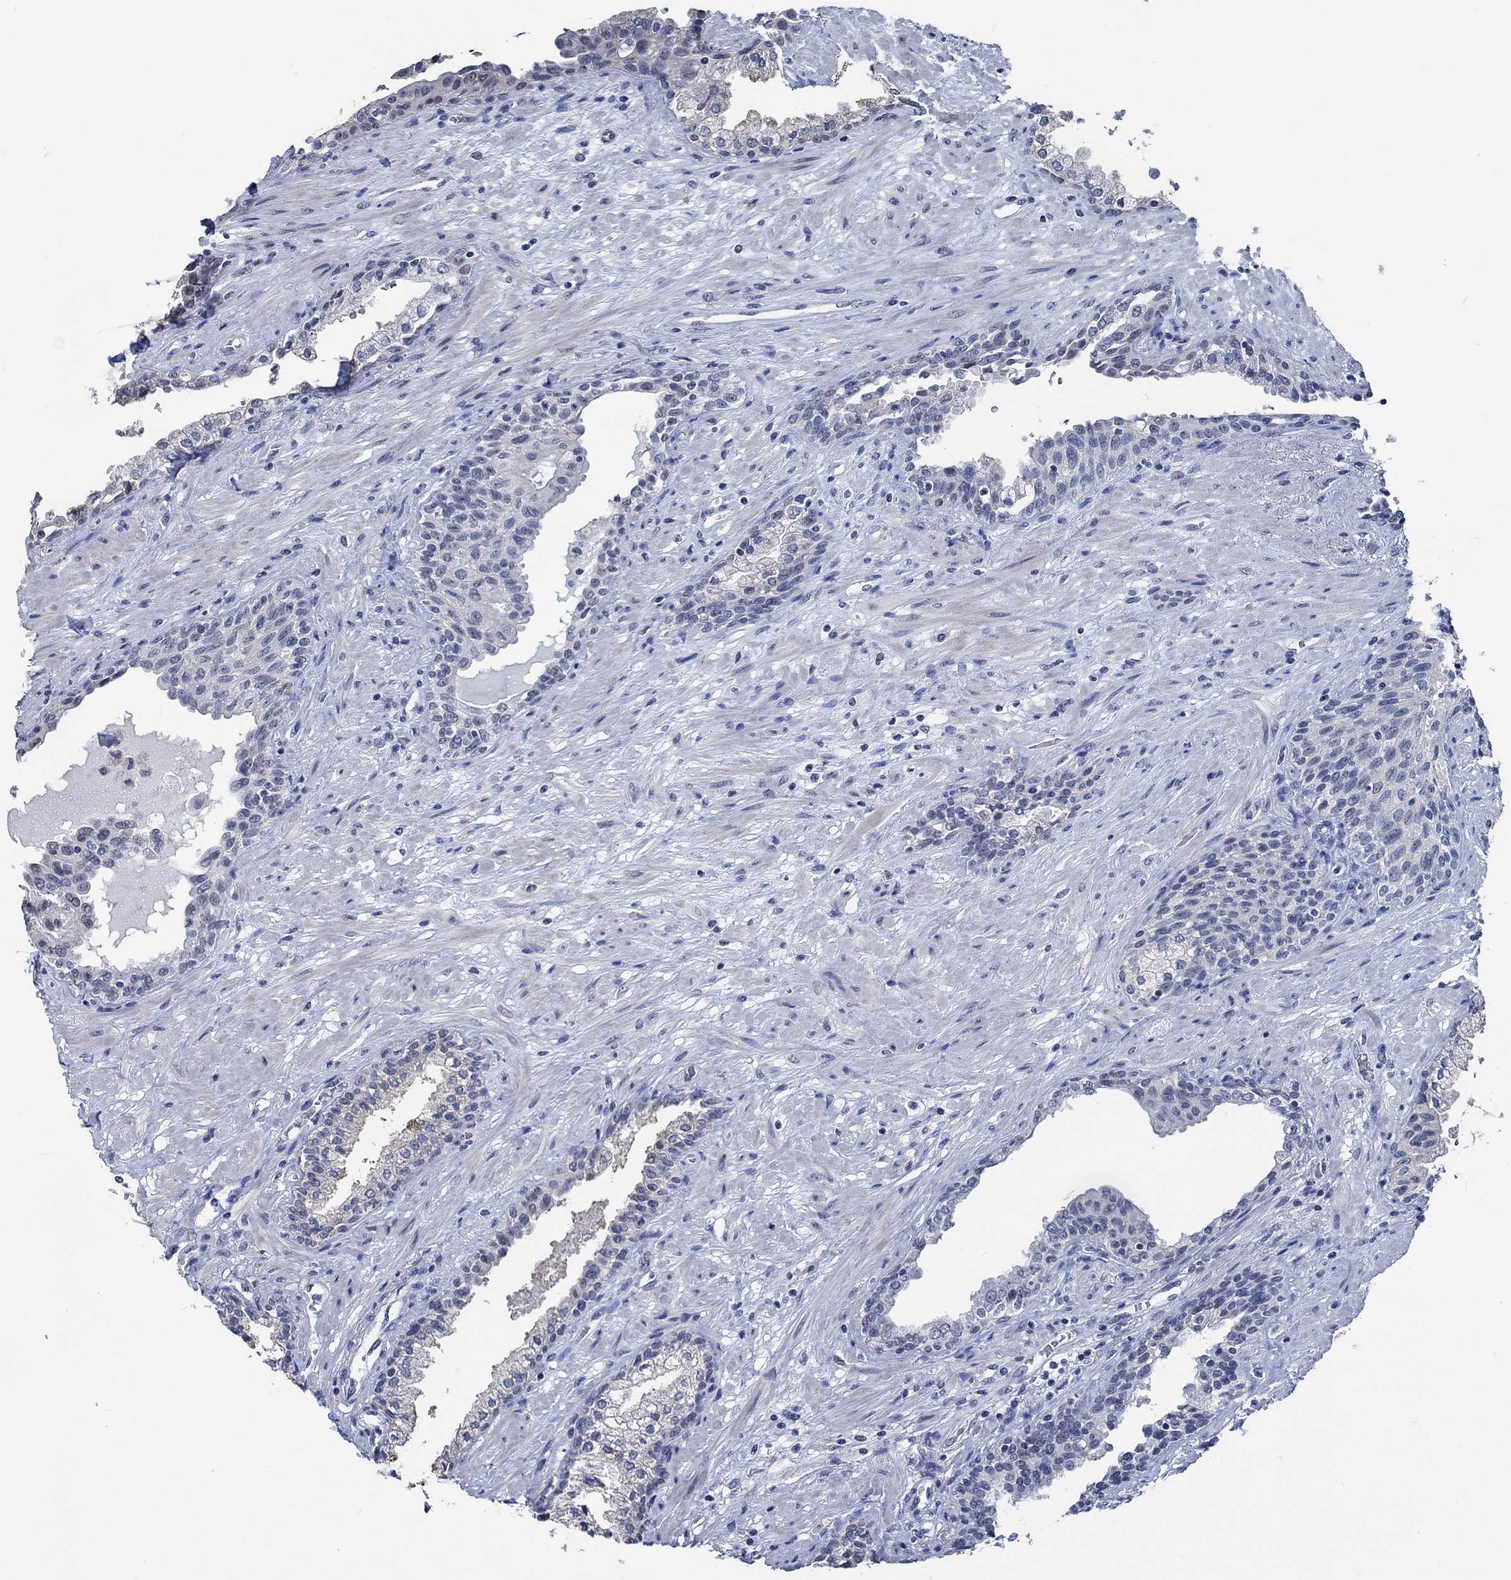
{"staining": {"intensity": "negative", "quantity": "none", "location": "none"}, "tissue": "prostate", "cell_type": "Glandular cells", "image_type": "normal", "snomed": [{"axis": "morphology", "description": "Normal tissue, NOS"}, {"axis": "topography", "description": "Prostate"}], "caption": "The histopathology image demonstrates no staining of glandular cells in benign prostate. (Brightfield microscopy of DAB (3,3'-diaminobenzidine) immunohistochemistry at high magnification).", "gene": "OBSCN", "patient": {"sex": "male", "age": 63}}